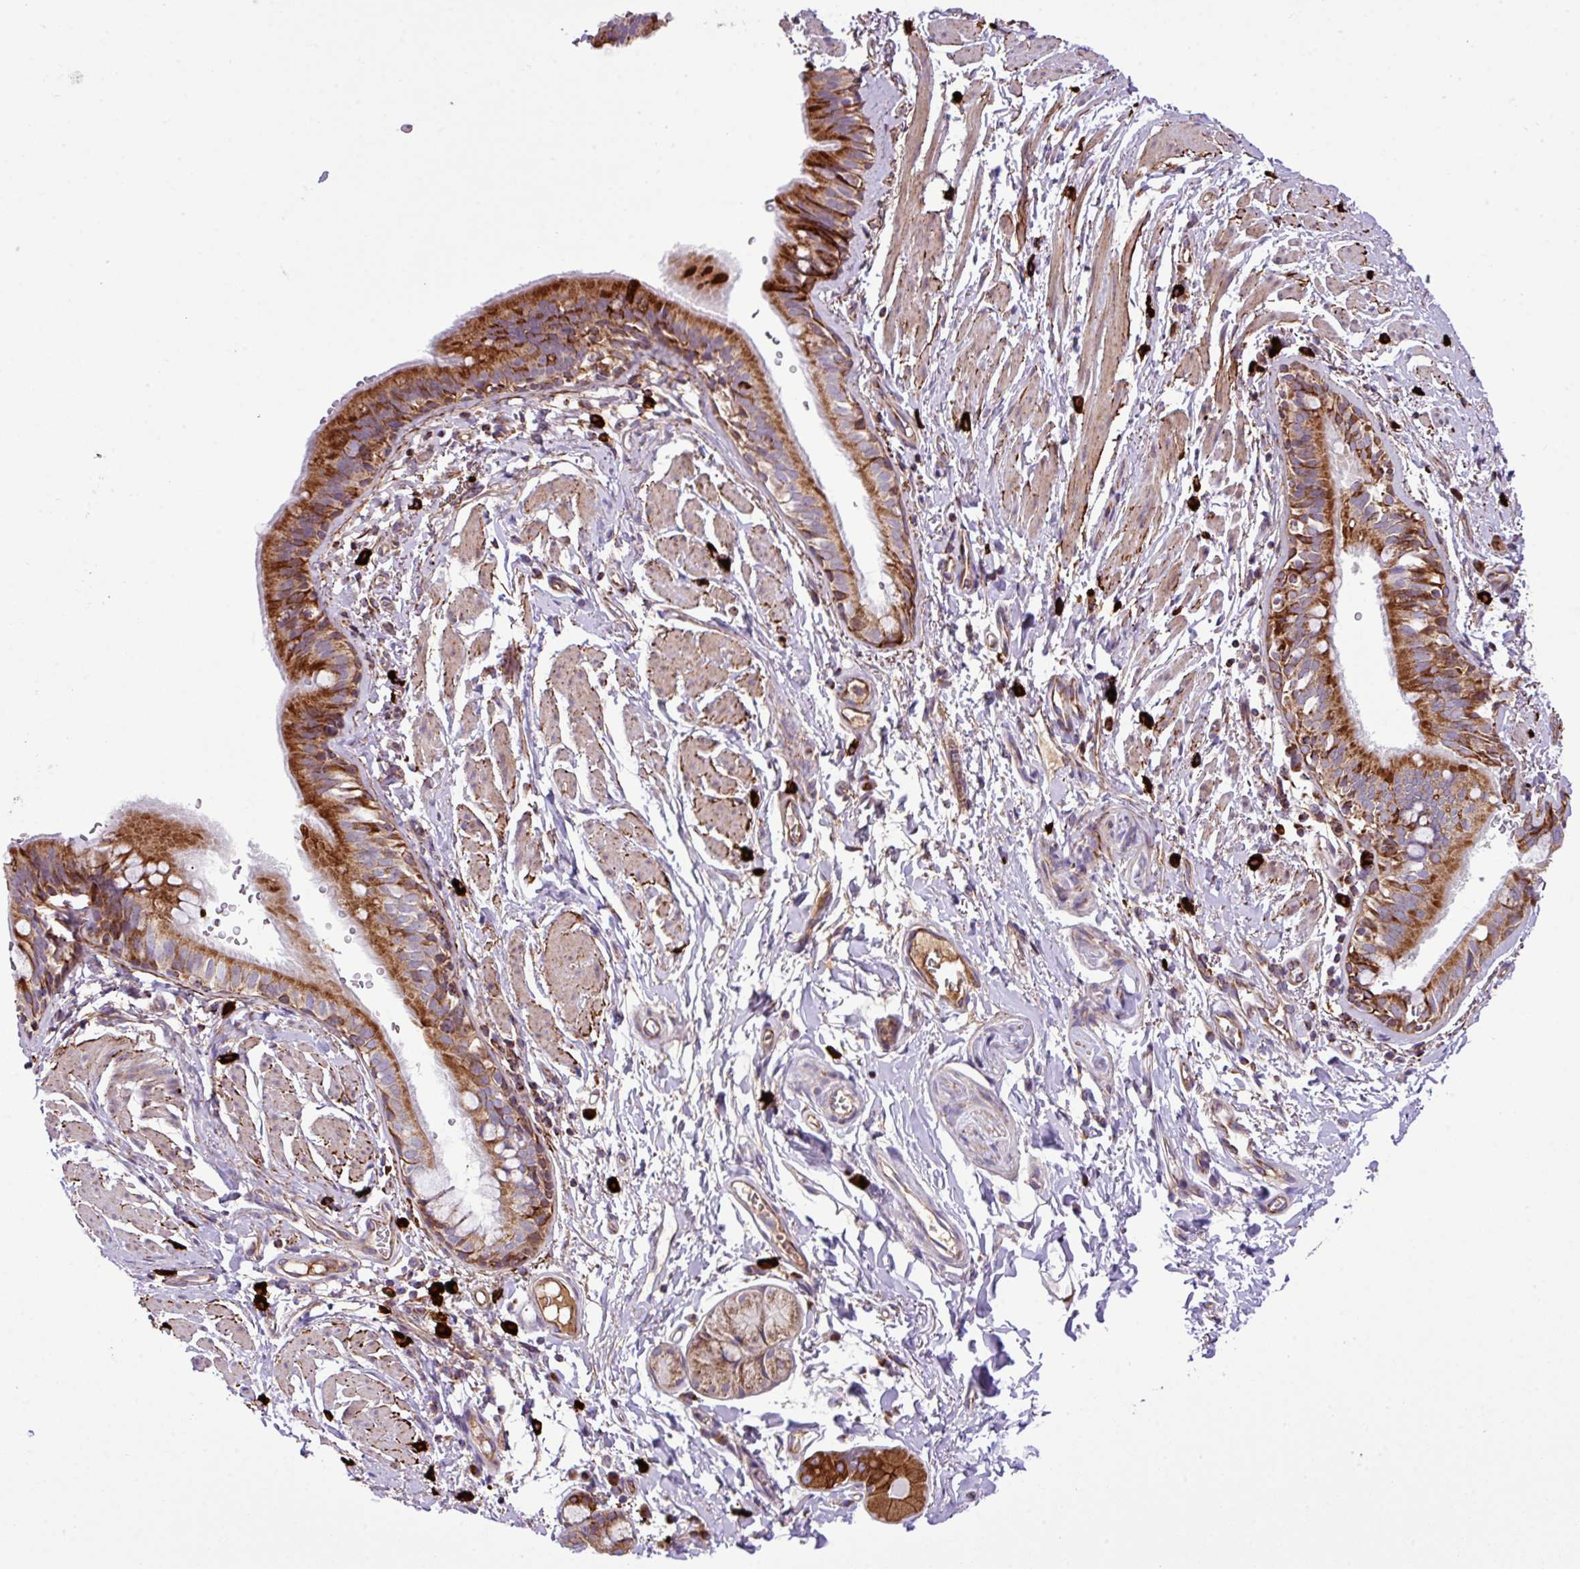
{"staining": {"intensity": "strong", "quantity": ">75%", "location": "cytoplasmic/membranous"}, "tissue": "bronchus", "cell_type": "Respiratory epithelial cells", "image_type": "normal", "snomed": [{"axis": "morphology", "description": "Normal tissue, NOS"}, {"axis": "topography", "description": "Bronchus"}], "caption": "Immunohistochemistry photomicrograph of unremarkable bronchus stained for a protein (brown), which demonstrates high levels of strong cytoplasmic/membranous expression in approximately >75% of respiratory epithelial cells.", "gene": "ZNF569", "patient": {"sex": "male", "age": 67}}